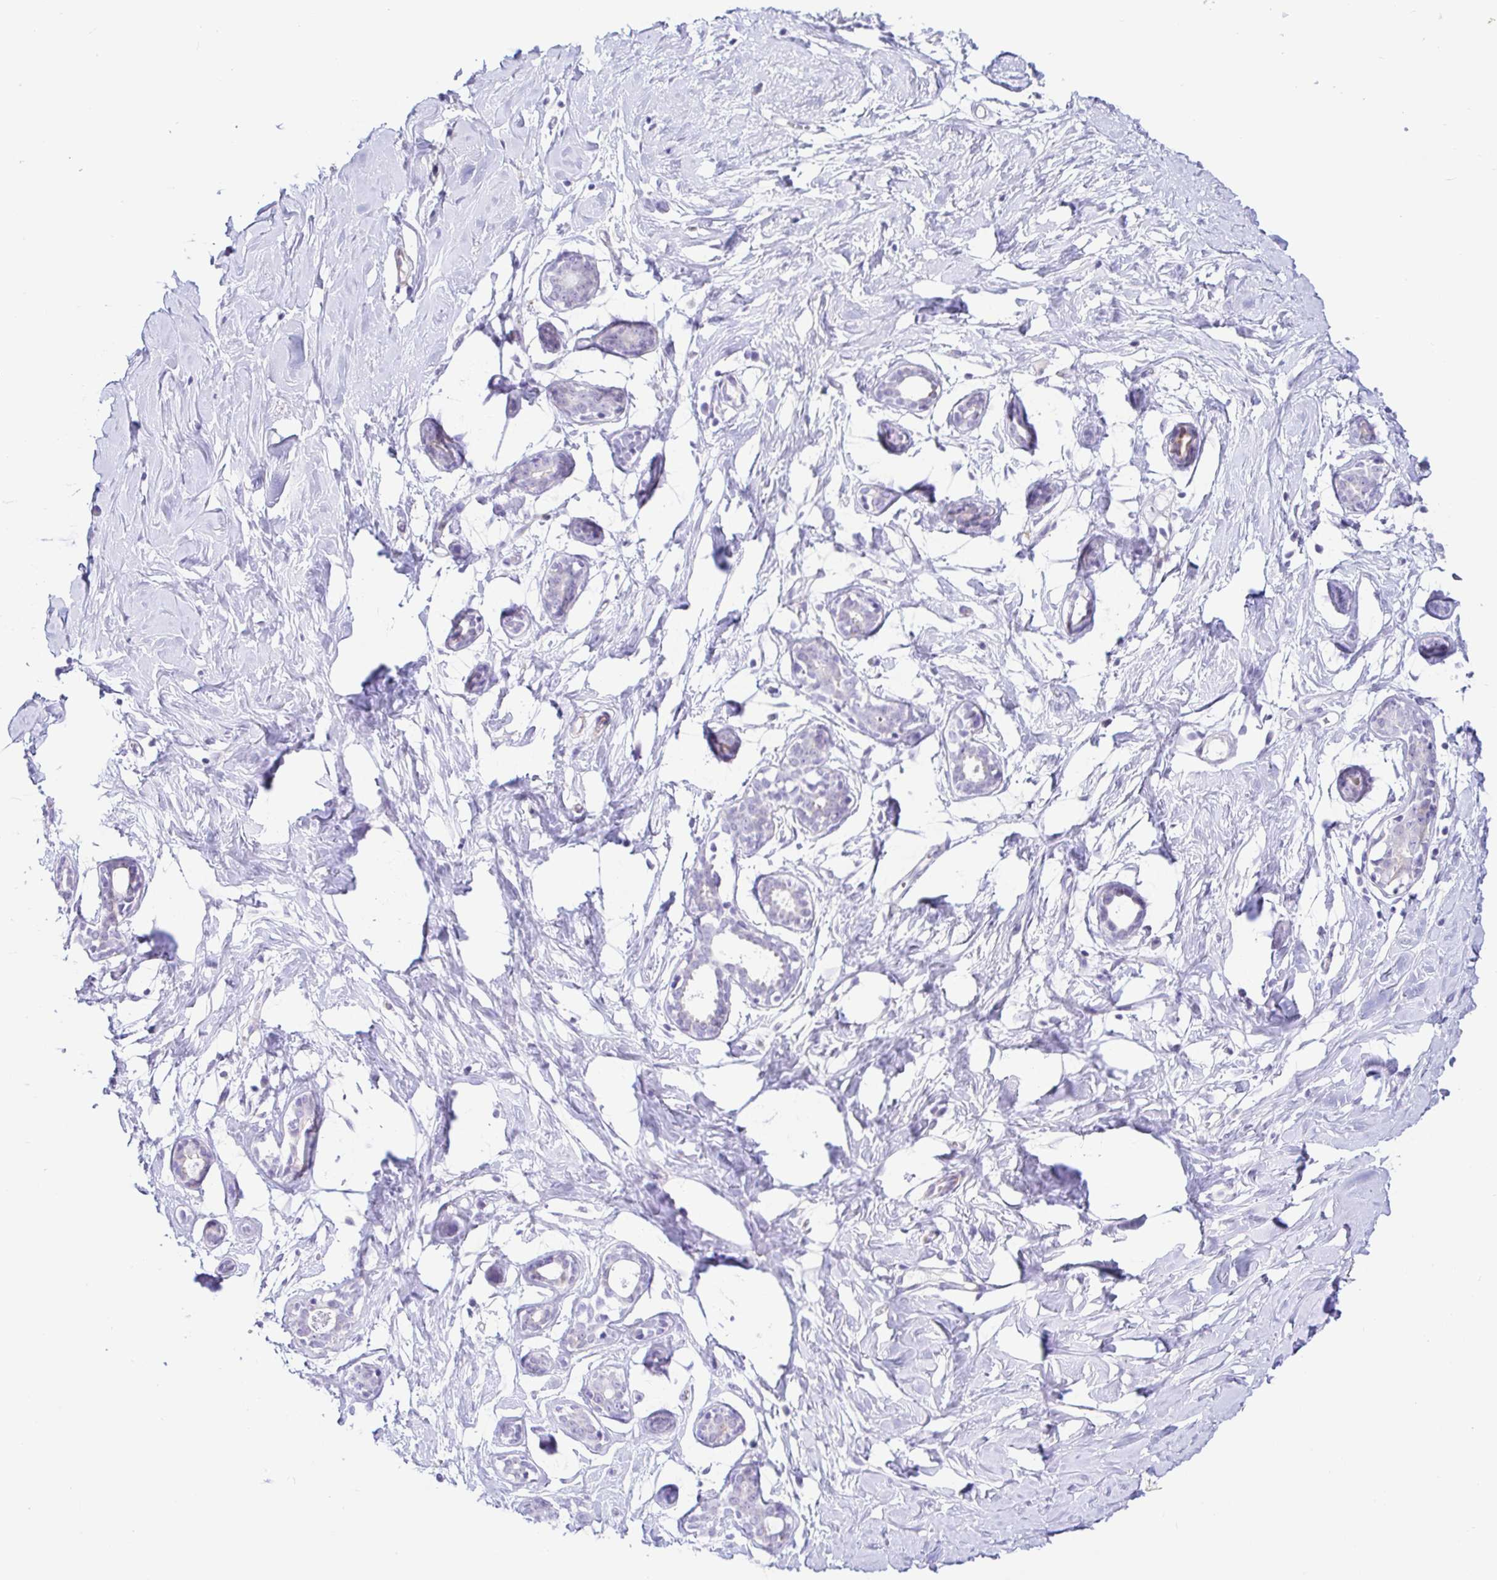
{"staining": {"intensity": "negative", "quantity": "none", "location": "none"}, "tissue": "breast", "cell_type": "Adipocytes", "image_type": "normal", "snomed": [{"axis": "morphology", "description": "Normal tissue, NOS"}, {"axis": "topography", "description": "Breast"}], "caption": "Immunohistochemistry (IHC) of unremarkable breast exhibits no staining in adipocytes. (Brightfield microscopy of DAB (3,3'-diaminobenzidine) immunohistochemistry (IHC) at high magnification).", "gene": "PINLYP", "patient": {"sex": "female", "age": 27}}